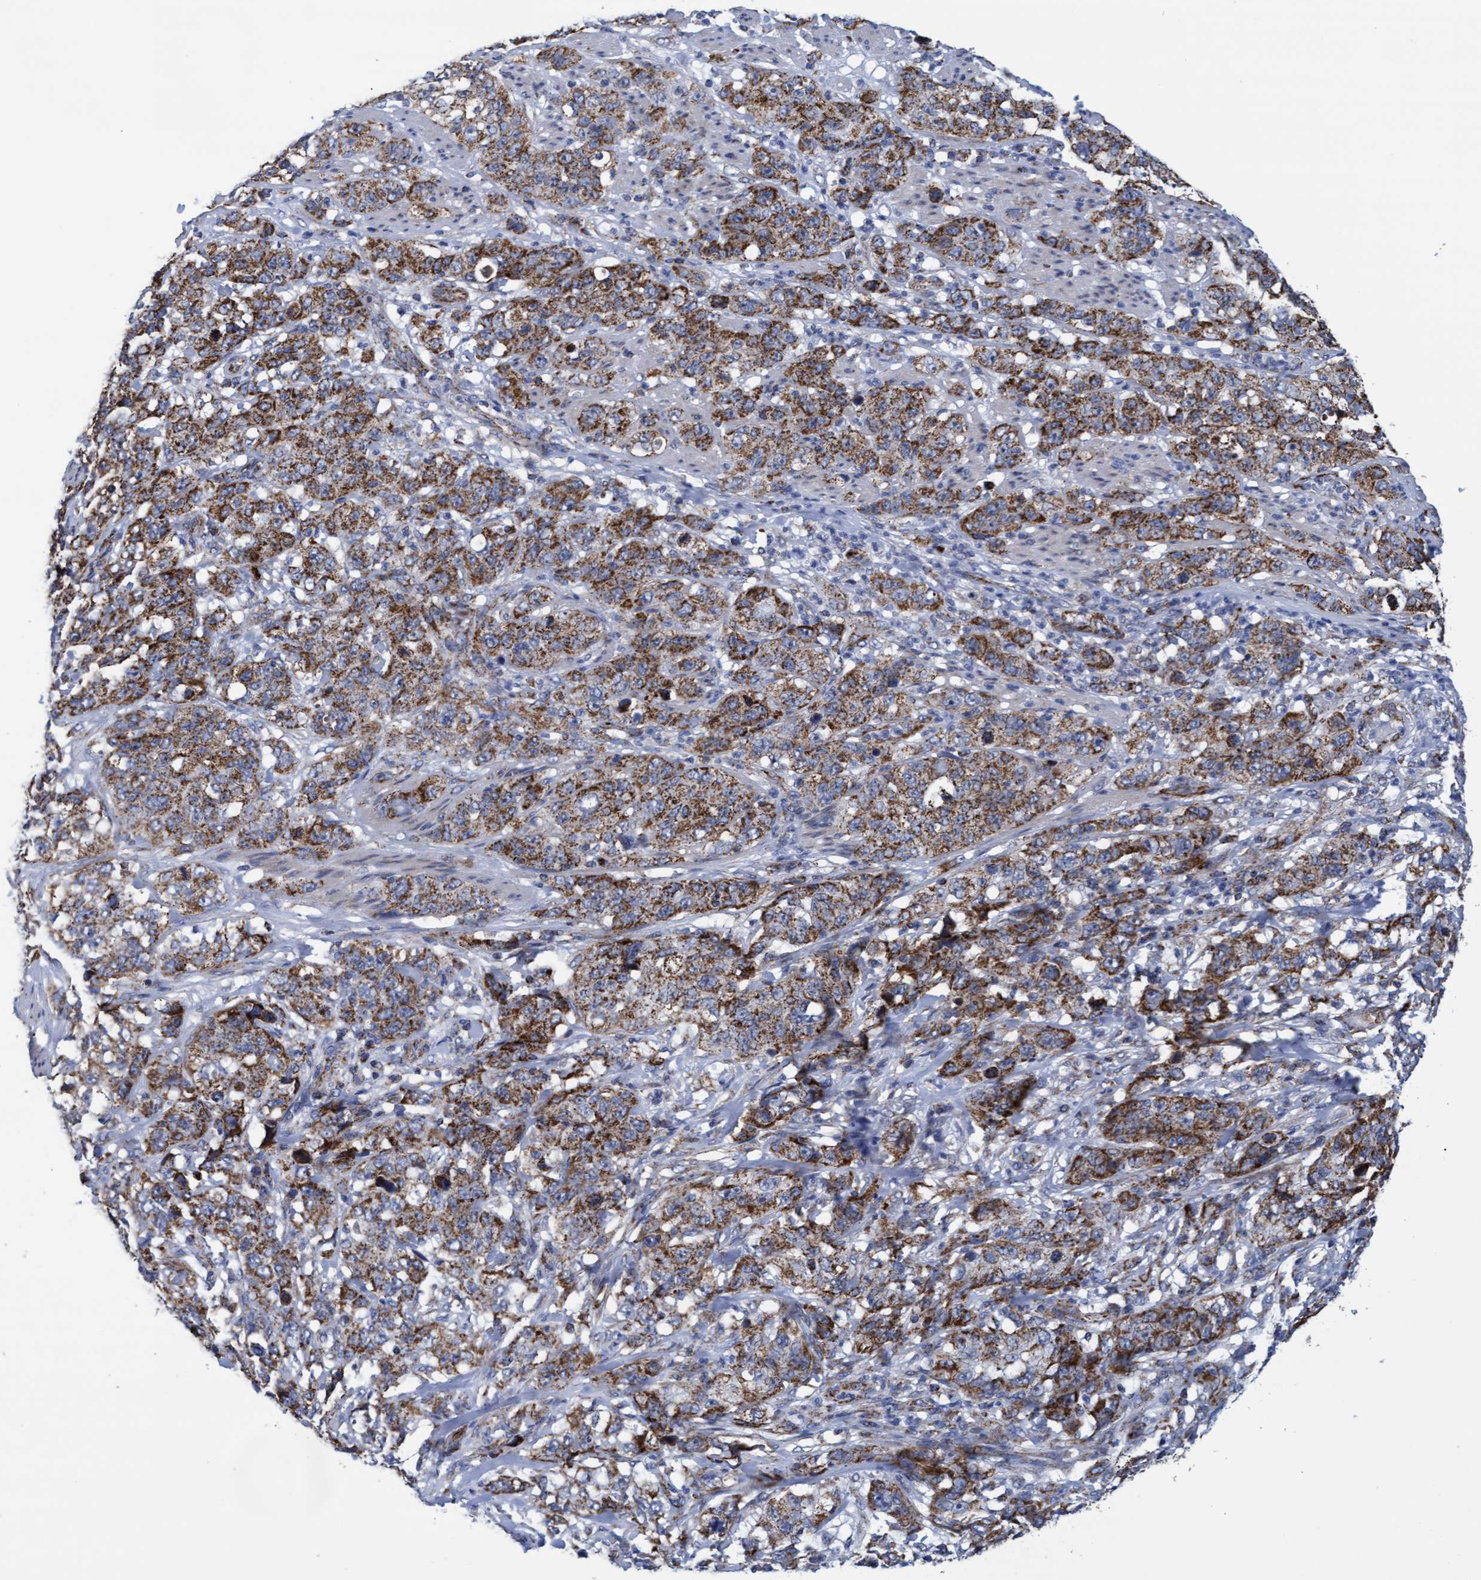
{"staining": {"intensity": "moderate", "quantity": ">75%", "location": "cytoplasmic/membranous"}, "tissue": "stomach cancer", "cell_type": "Tumor cells", "image_type": "cancer", "snomed": [{"axis": "morphology", "description": "Adenocarcinoma, NOS"}, {"axis": "topography", "description": "Stomach"}], "caption": "Stomach cancer (adenocarcinoma) stained with DAB immunohistochemistry (IHC) shows medium levels of moderate cytoplasmic/membranous positivity in approximately >75% of tumor cells. (DAB (3,3'-diaminobenzidine) IHC, brown staining for protein, blue staining for nuclei).", "gene": "MRPL38", "patient": {"sex": "male", "age": 48}}